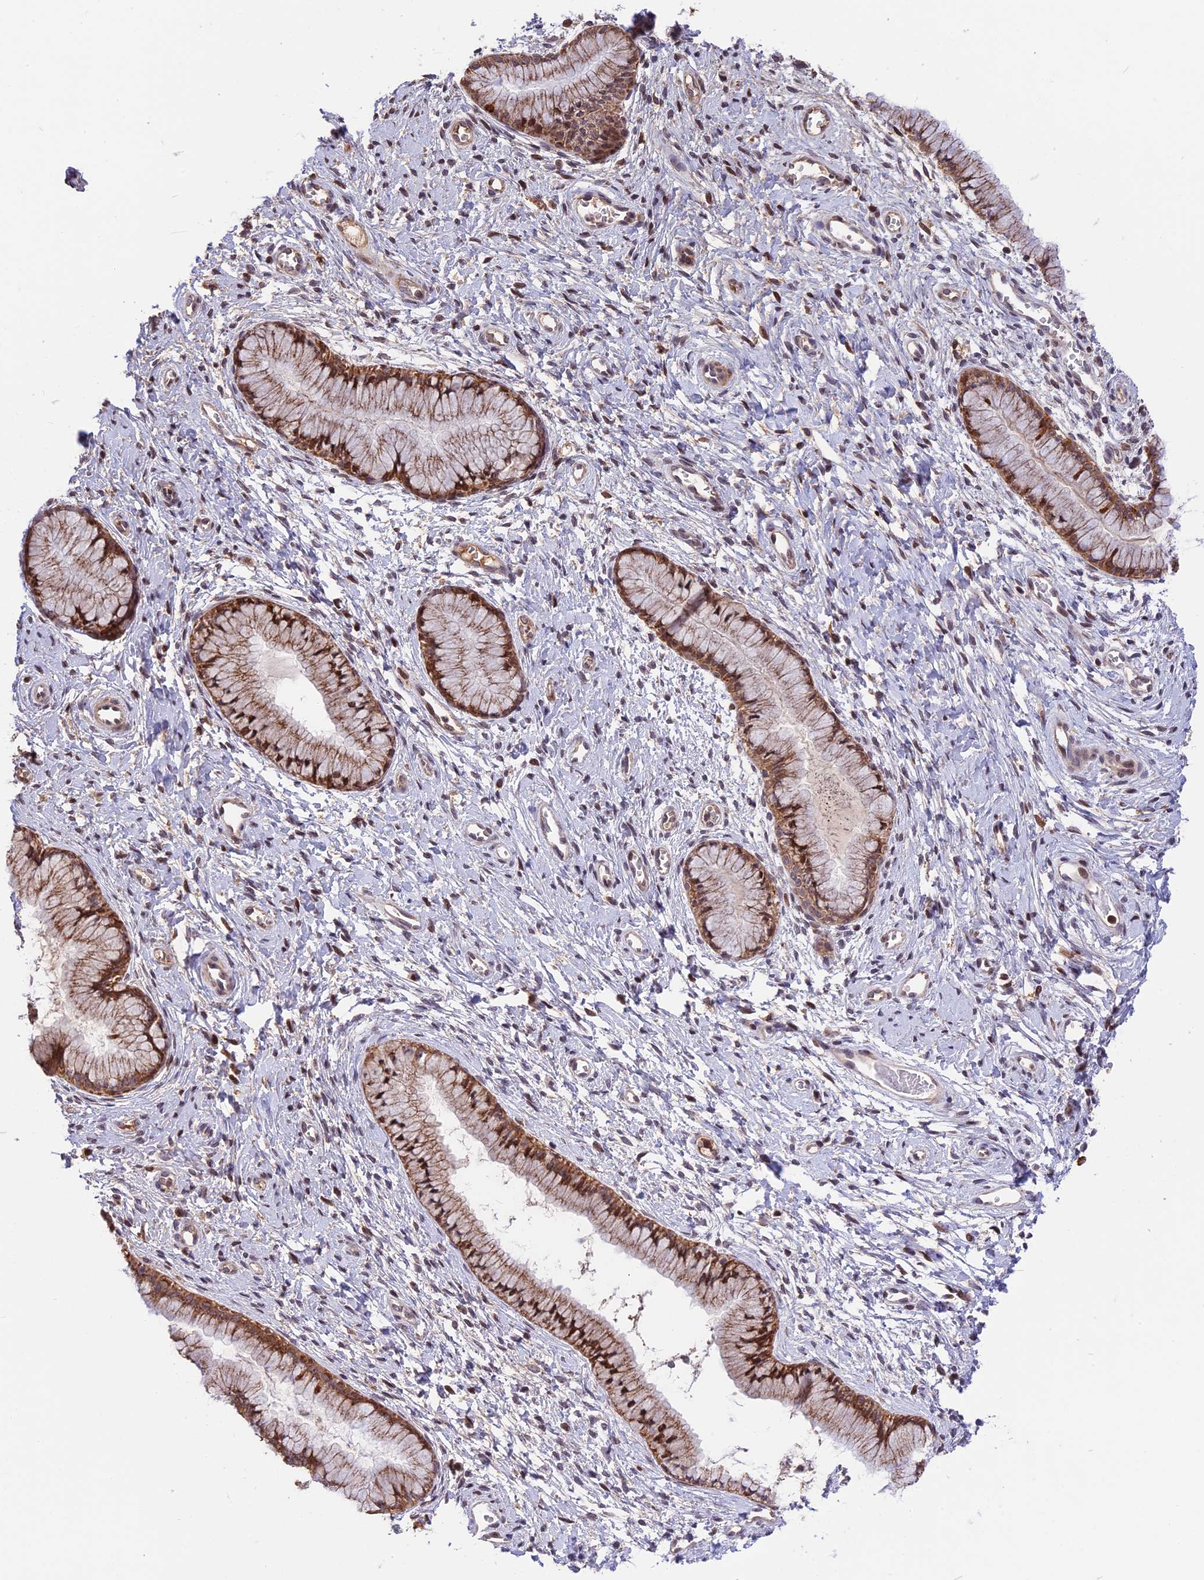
{"staining": {"intensity": "moderate", "quantity": ">75%", "location": "cytoplasmic/membranous,nuclear"}, "tissue": "cervix", "cell_type": "Glandular cells", "image_type": "normal", "snomed": [{"axis": "morphology", "description": "Normal tissue, NOS"}, {"axis": "topography", "description": "Cervix"}], "caption": "A medium amount of moderate cytoplasmic/membranous,nuclear positivity is appreciated in approximately >75% of glandular cells in normal cervix. (IHC, brightfield microscopy, high magnification).", "gene": "RERGL", "patient": {"sex": "female", "age": 42}}